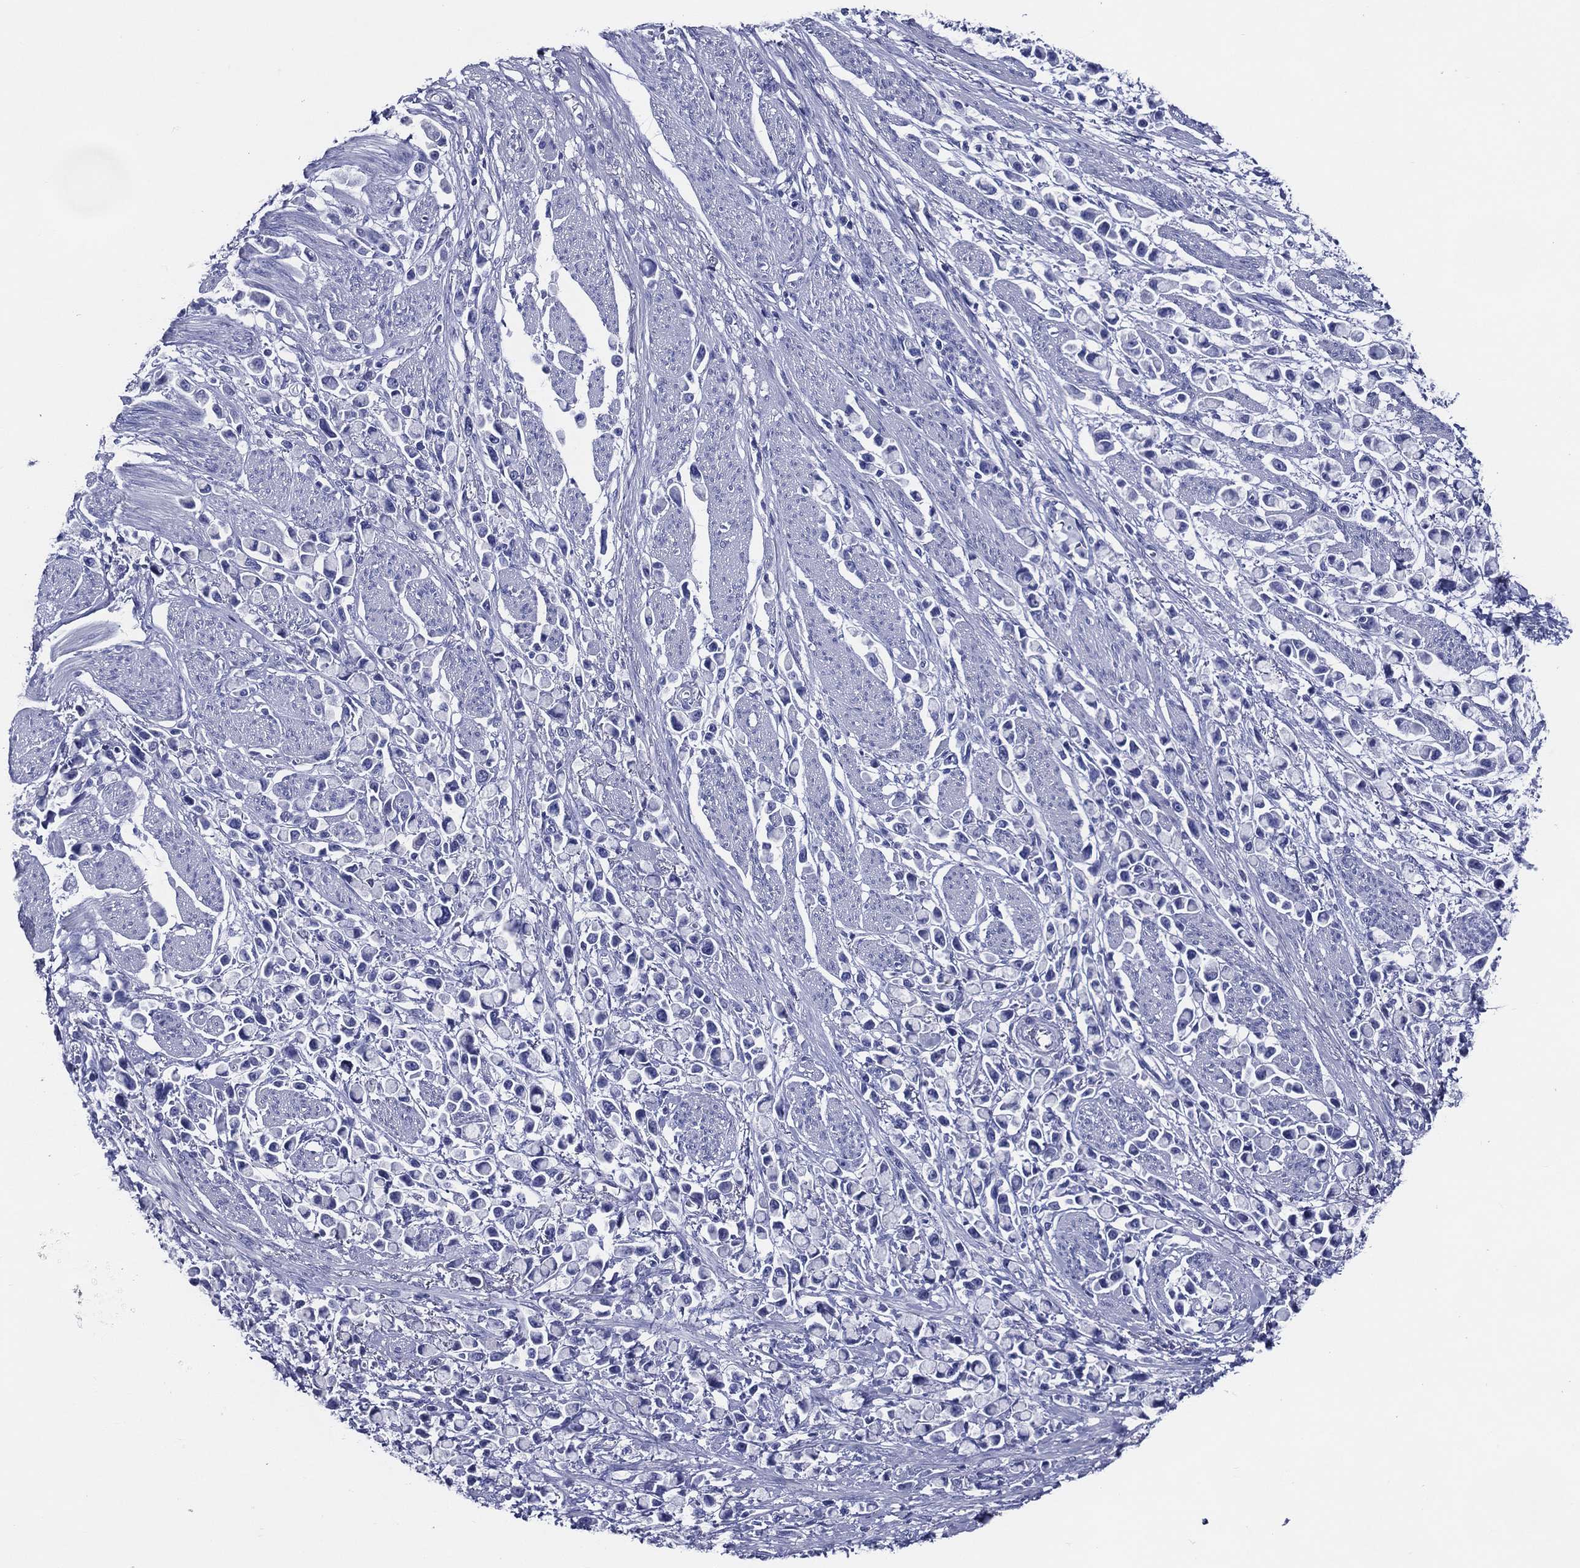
{"staining": {"intensity": "negative", "quantity": "none", "location": "none"}, "tissue": "stomach cancer", "cell_type": "Tumor cells", "image_type": "cancer", "snomed": [{"axis": "morphology", "description": "Adenocarcinoma, NOS"}, {"axis": "topography", "description": "Stomach"}], "caption": "The immunohistochemistry (IHC) micrograph has no significant expression in tumor cells of stomach cancer (adenocarcinoma) tissue. (DAB (3,3'-diaminobenzidine) immunohistochemistry (IHC) visualized using brightfield microscopy, high magnification).", "gene": "ACE2", "patient": {"sex": "female", "age": 81}}